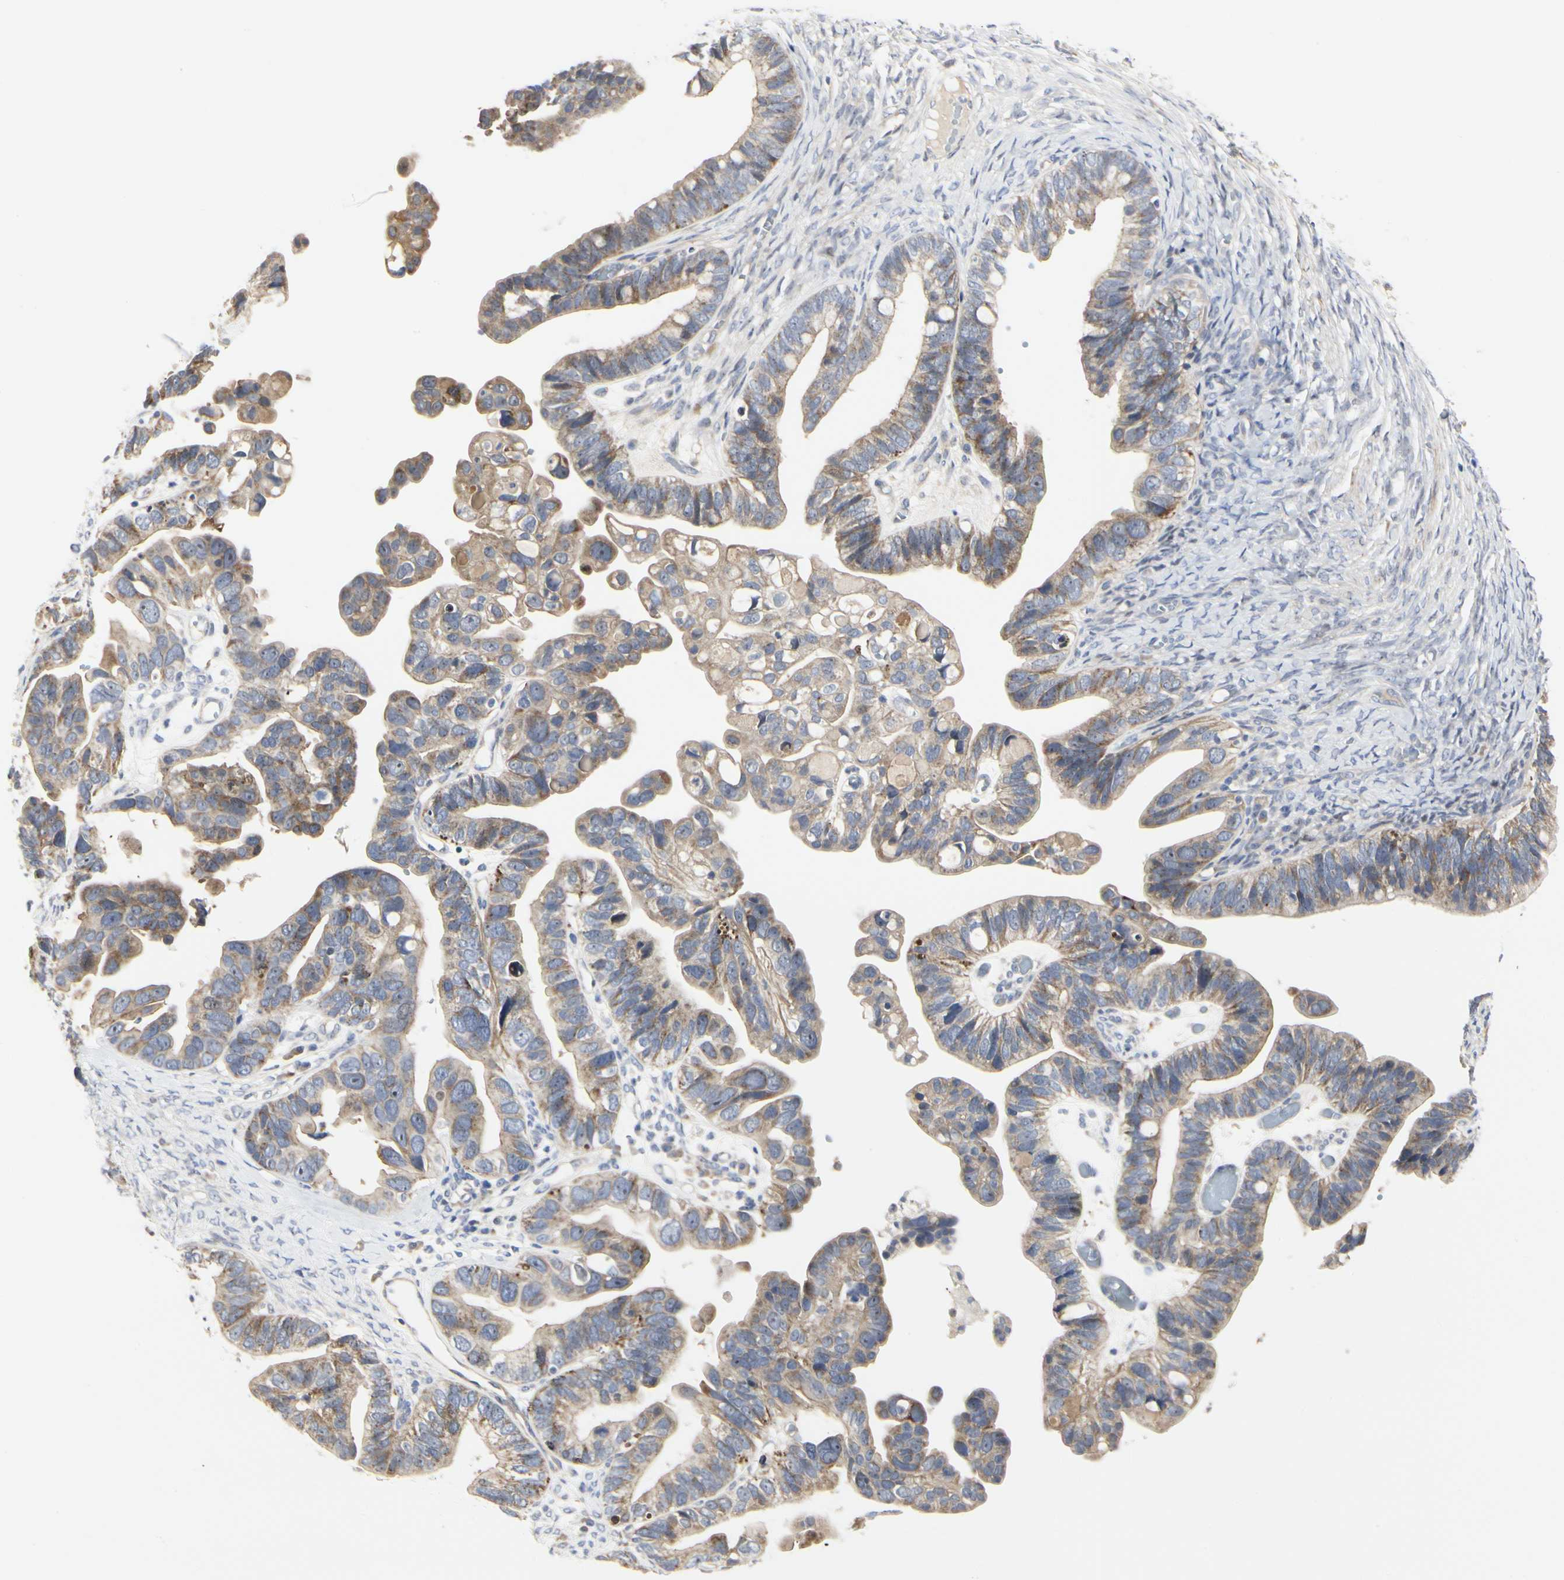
{"staining": {"intensity": "moderate", "quantity": "25%-75%", "location": "cytoplasmic/membranous"}, "tissue": "ovarian cancer", "cell_type": "Tumor cells", "image_type": "cancer", "snomed": [{"axis": "morphology", "description": "Cystadenocarcinoma, serous, NOS"}, {"axis": "topography", "description": "Ovary"}], "caption": "This image shows IHC staining of ovarian cancer (serous cystadenocarcinoma), with medium moderate cytoplasmic/membranous staining in approximately 25%-75% of tumor cells.", "gene": "SHANK2", "patient": {"sex": "female", "age": 56}}